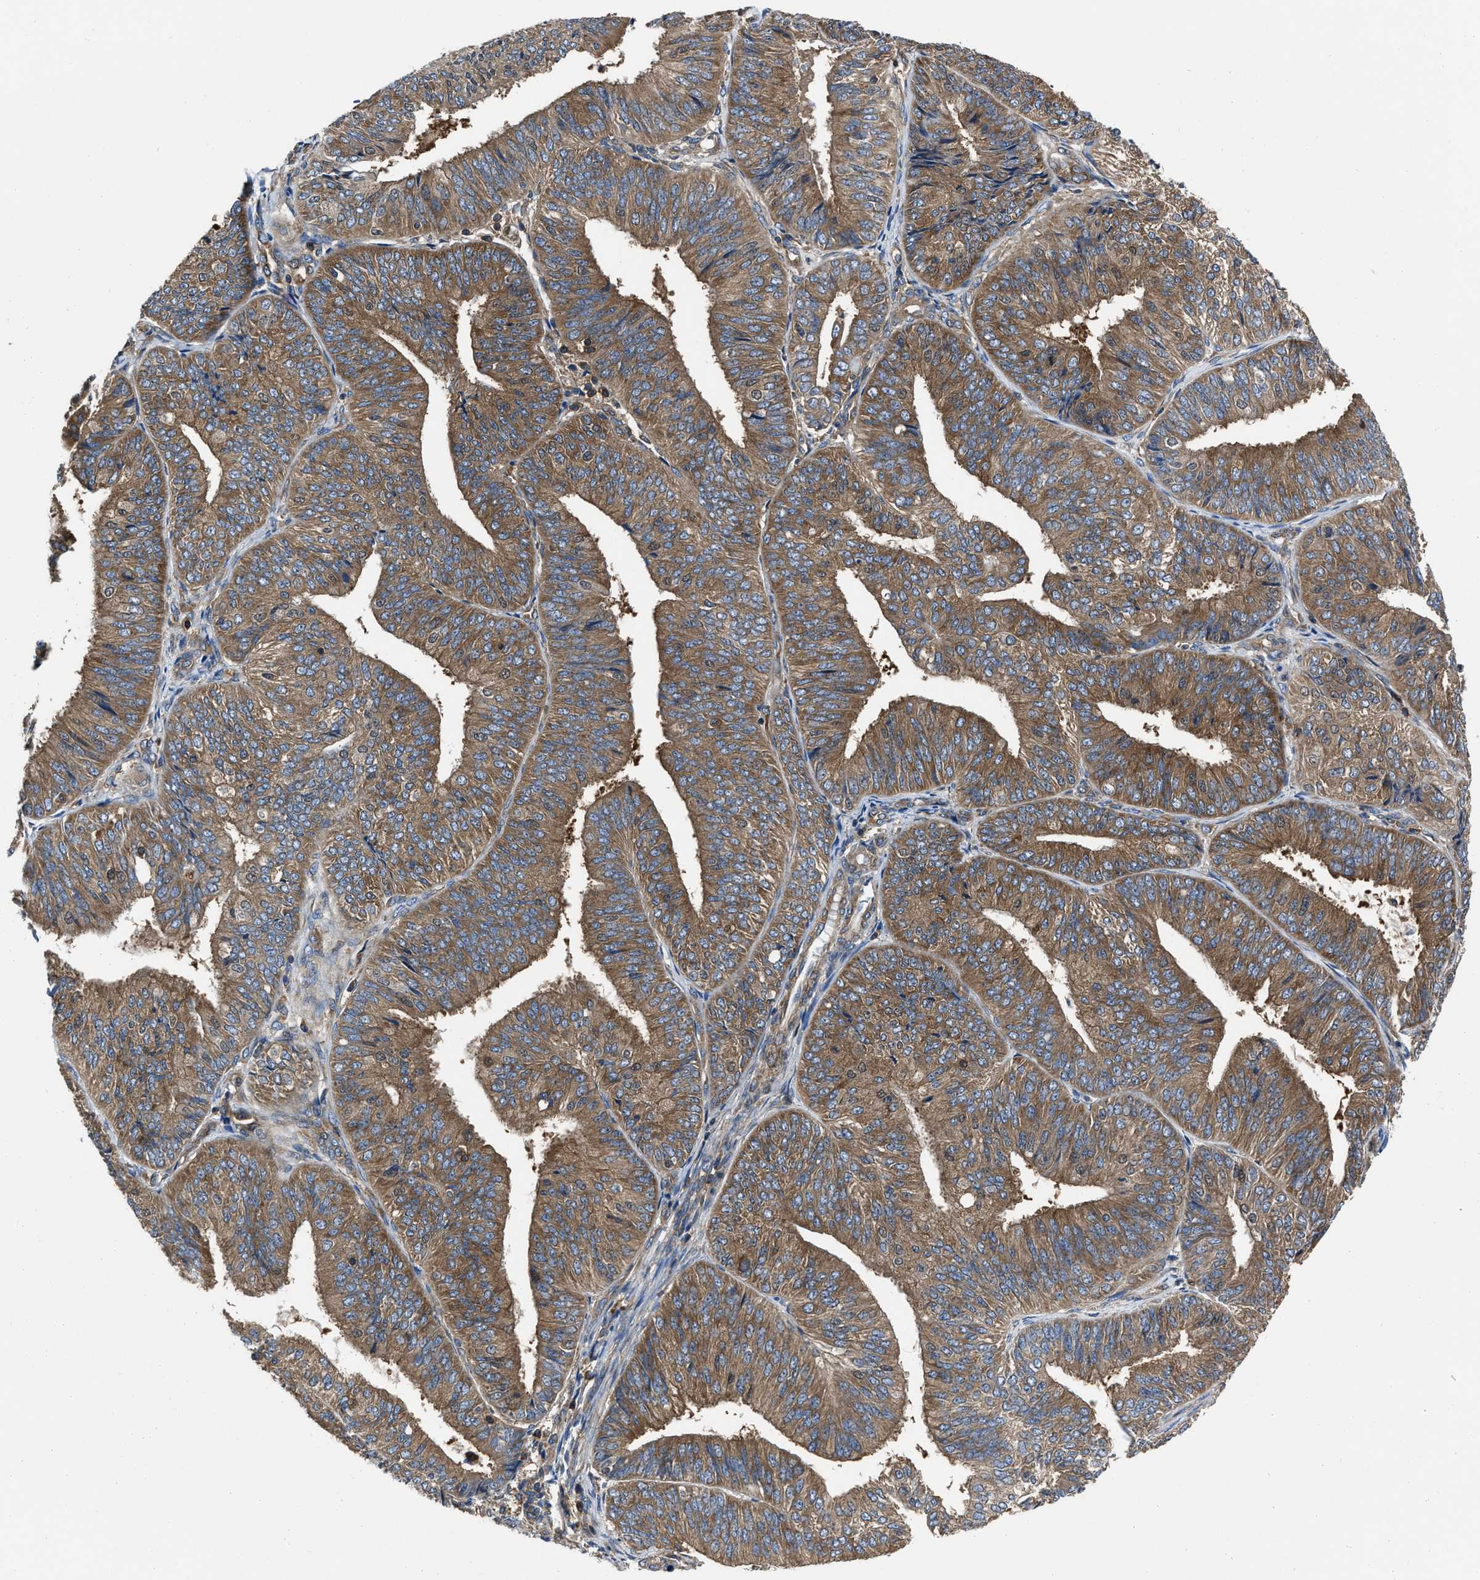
{"staining": {"intensity": "moderate", "quantity": ">75%", "location": "cytoplasmic/membranous"}, "tissue": "endometrial cancer", "cell_type": "Tumor cells", "image_type": "cancer", "snomed": [{"axis": "morphology", "description": "Adenocarcinoma, NOS"}, {"axis": "topography", "description": "Endometrium"}], "caption": "The immunohistochemical stain shows moderate cytoplasmic/membranous positivity in tumor cells of endometrial cancer tissue.", "gene": "YARS1", "patient": {"sex": "female", "age": 58}}